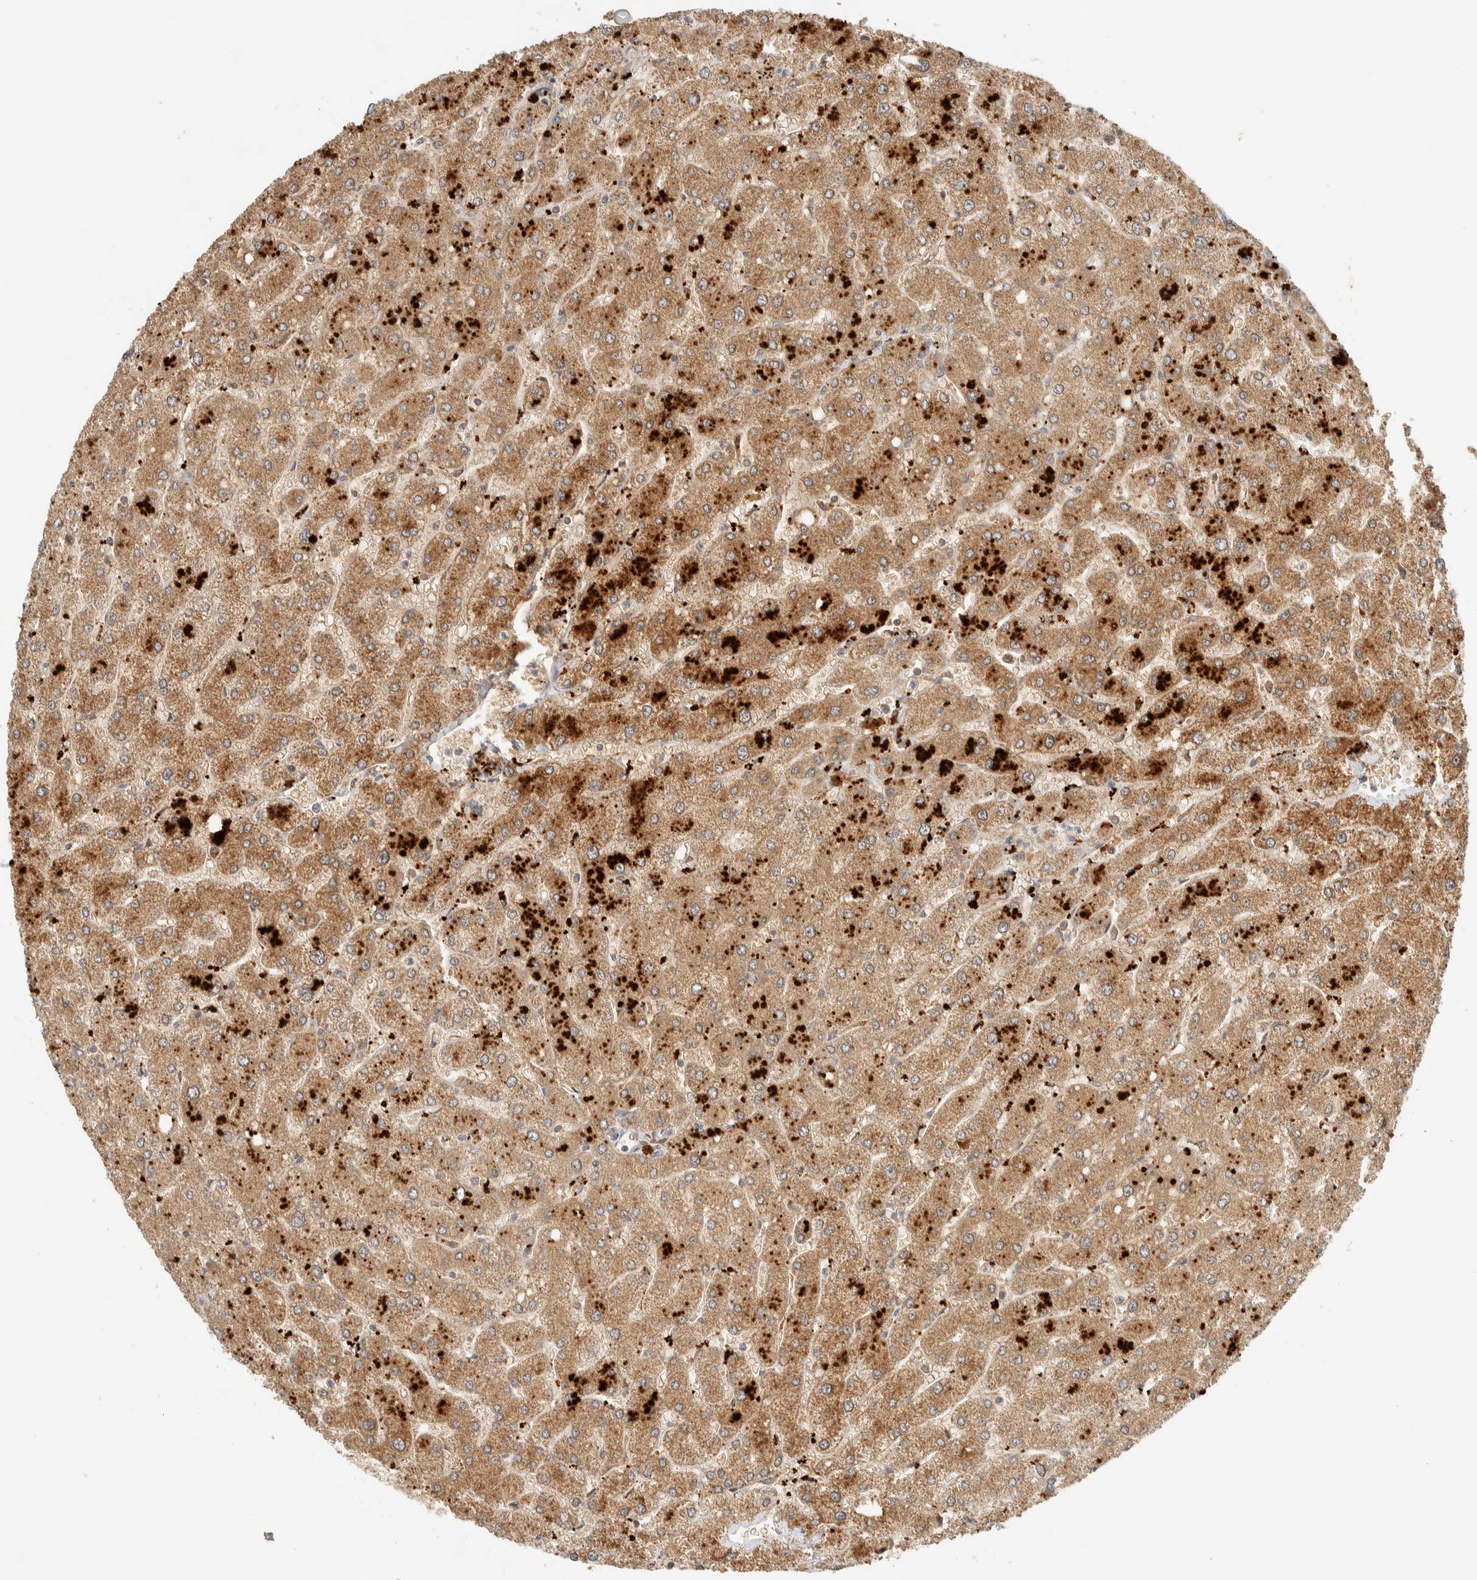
{"staining": {"intensity": "weak", "quantity": ">75%", "location": "cytoplasmic/membranous"}, "tissue": "liver", "cell_type": "Cholangiocytes", "image_type": "normal", "snomed": [{"axis": "morphology", "description": "Normal tissue, NOS"}, {"axis": "topography", "description": "Liver"}], "caption": "The image exhibits a brown stain indicating the presence of a protein in the cytoplasmic/membranous of cholangiocytes in liver. The staining was performed using DAB (3,3'-diaminobenzidine) to visualize the protein expression in brown, while the nuclei were stained in blue with hematoxylin (Magnification: 20x).", "gene": "KIFAP3", "patient": {"sex": "male", "age": 55}}